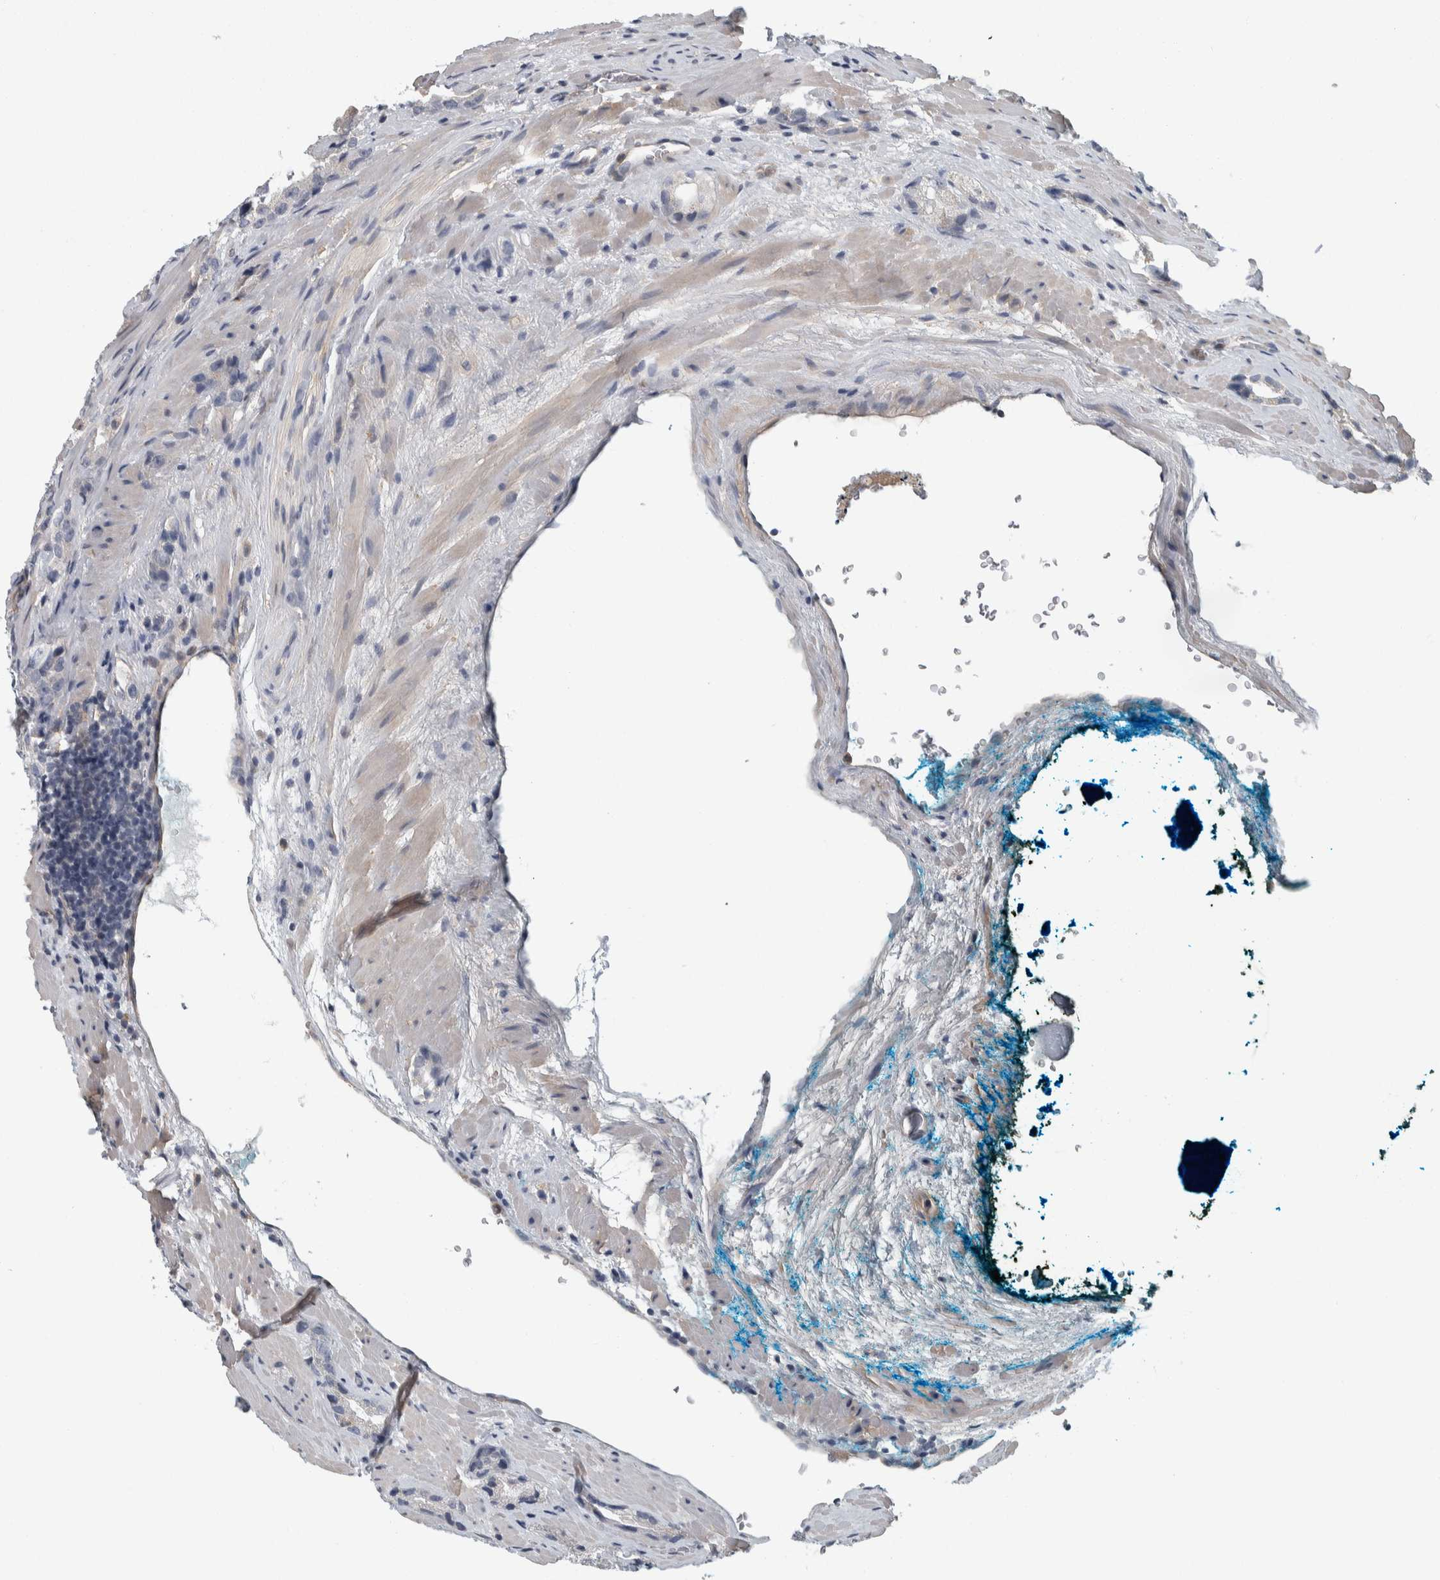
{"staining": {"intensity": "negative", "quantity": "none", "location": "none"}, "tissue": "prostate cancer", "cell_type": "Tumor cells", "image_type": "cancer", "snomed": [{"axis": "morphology", "description": "Adenocarcinoma, High grade"}, {"axis": "topography", "description": "Prostate"}], "caption": "The photomicrograph shows no staining of tumor cells in high-grade adenocarcinoma (prostate).", "gene": "KCNJ3", "patient": {"sex": "male", "age": 63}}